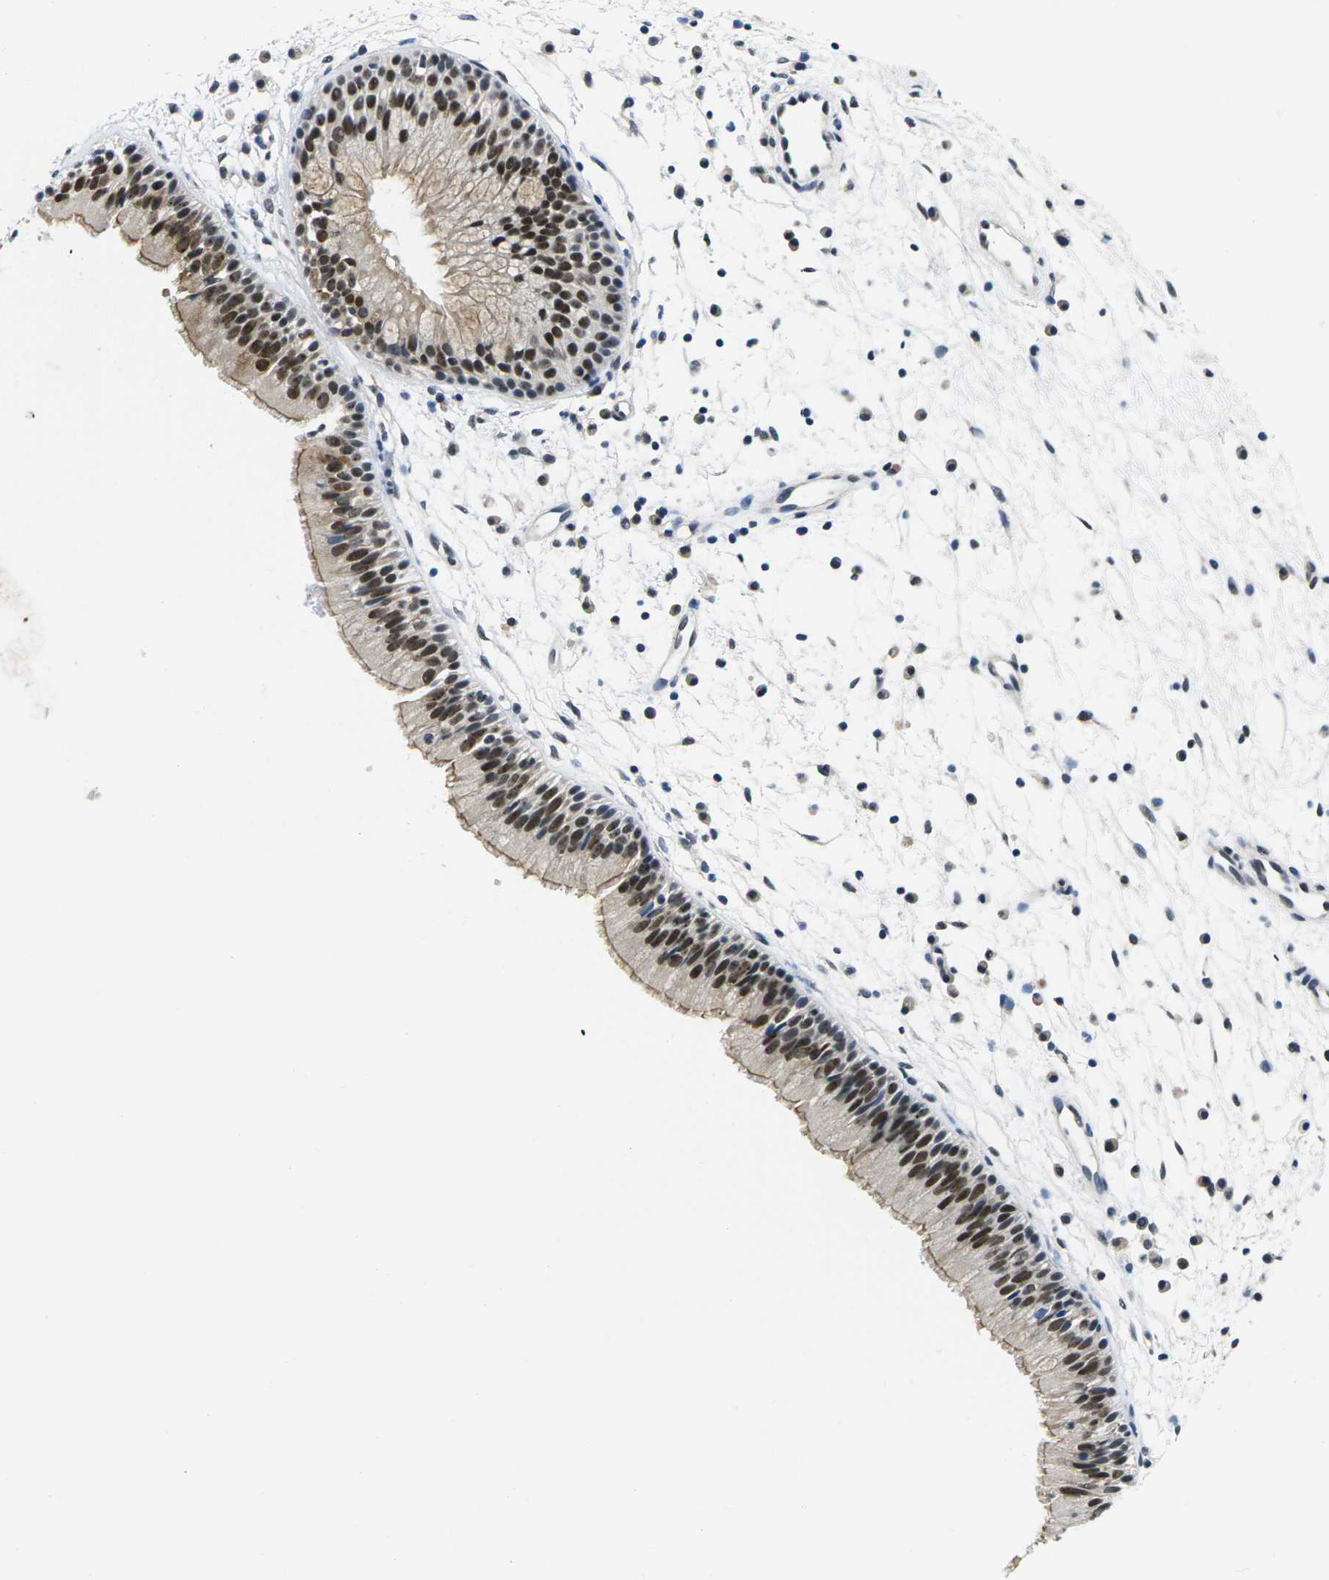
{"staining": {"intensity": "strong", "quantity": ">75%", "location": "nuclear"}, "tissue": "nasopharynx", "cell_type": "Respiratory epithelial cells", "image_type": "normal", "snomed": [{"axis": "morphology", "description": "Normal tissue, NOS"}, {"axis": "topography", "description": "Nasopharynx"}], "caption": "Immunohistochemical staining of normal nasopharynx shows strong nuclear protein staining in approximately >75% of respiratory epithelial cells.", "gene": "NSRP1", "patient": {"sex": "male", "age": 21}}